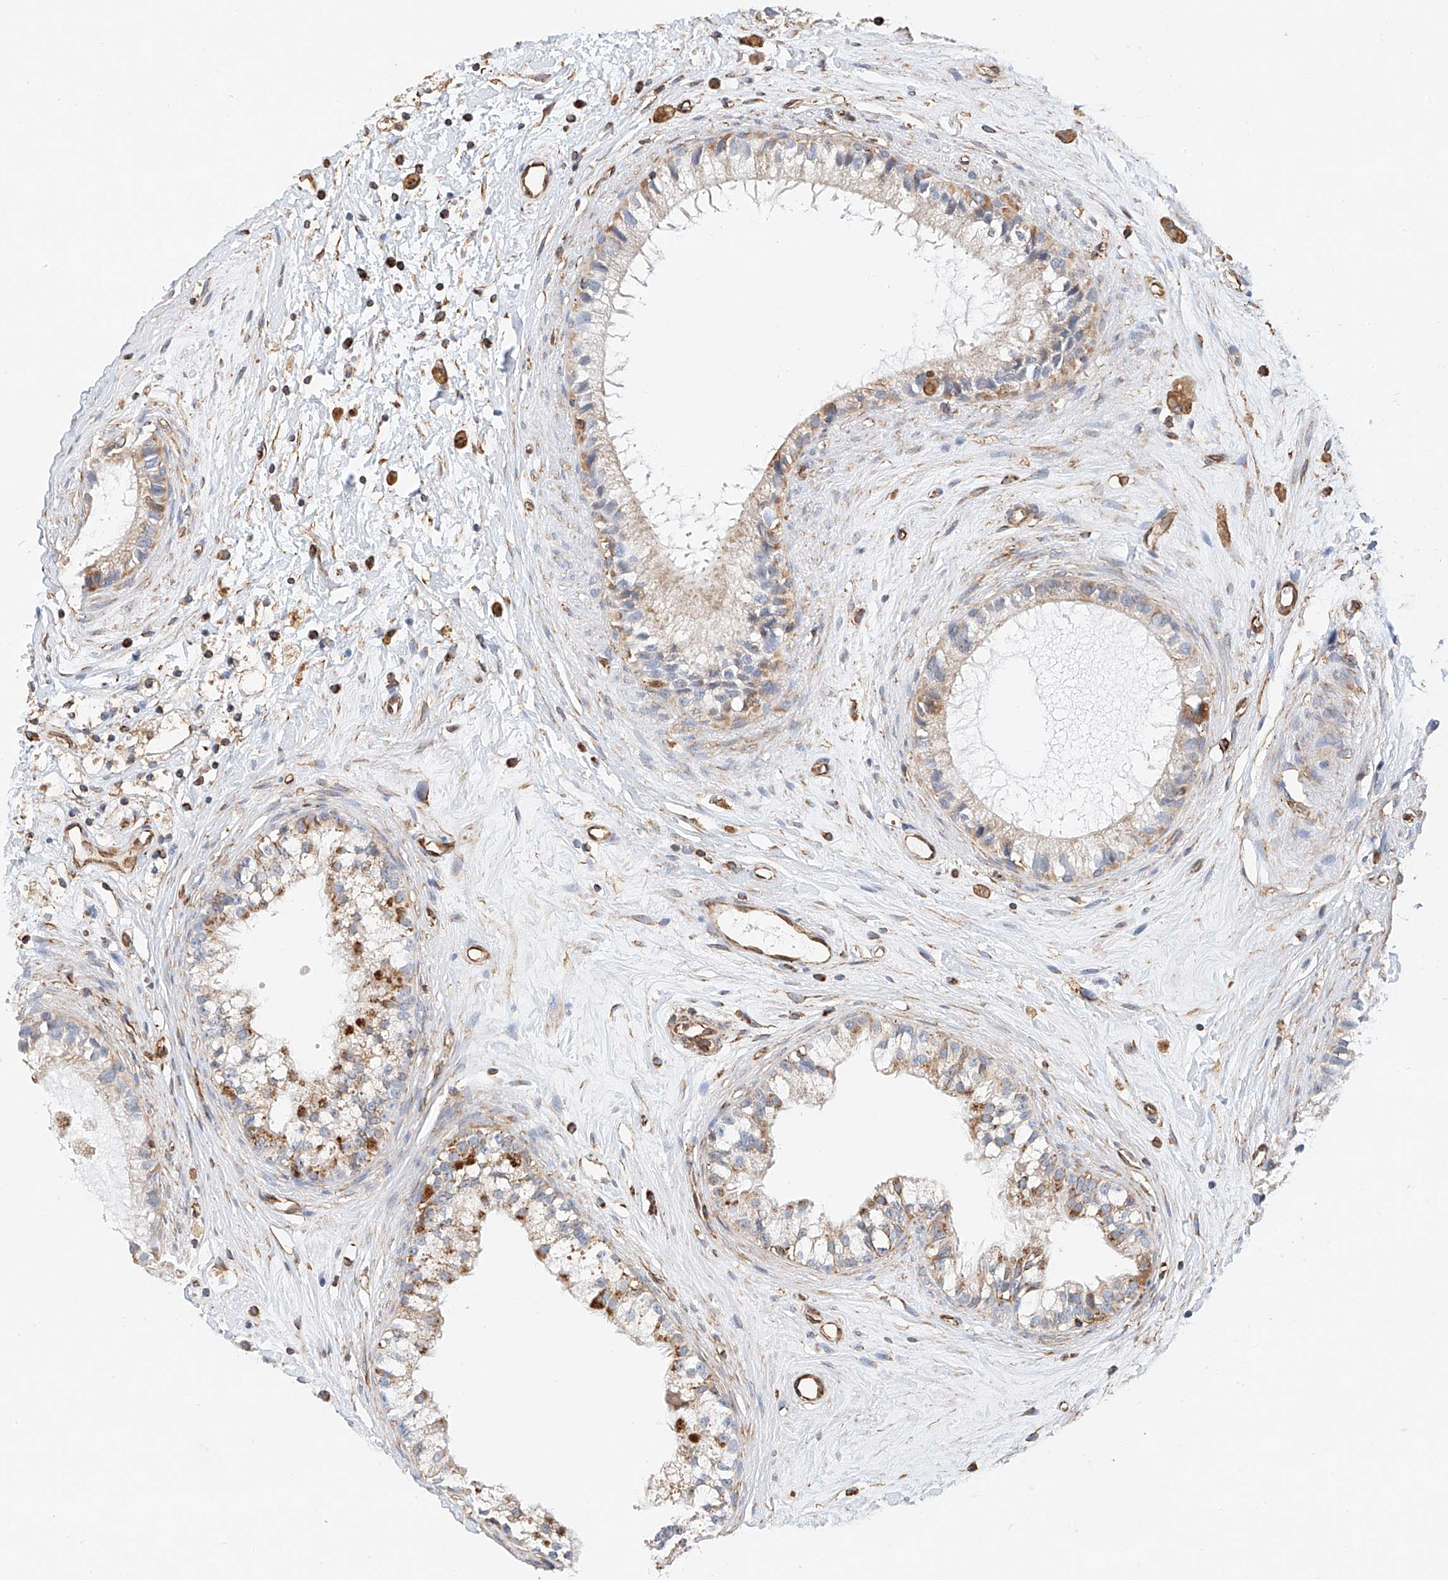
{"staining": {"intensity": "moderate", "quantity": "<25%", "location": "cytoplasmic/membranous"}, "tissue": "epididymis", "cell_type": "Glandular cells", "image_type": "normal", "snomed": [{"axis": "morphology", "description": "Normal tissue, NOS"}, {"axis": "topography", "description": "Epididymis"}], "caption": "Protein analysis of normal epididymis demonstrates moderate cytoplasmic/membranous expression in approximately <25% of glandular cells.", "gene": "NDUFV3", "patient": {"sex": "male", "age": 80}}